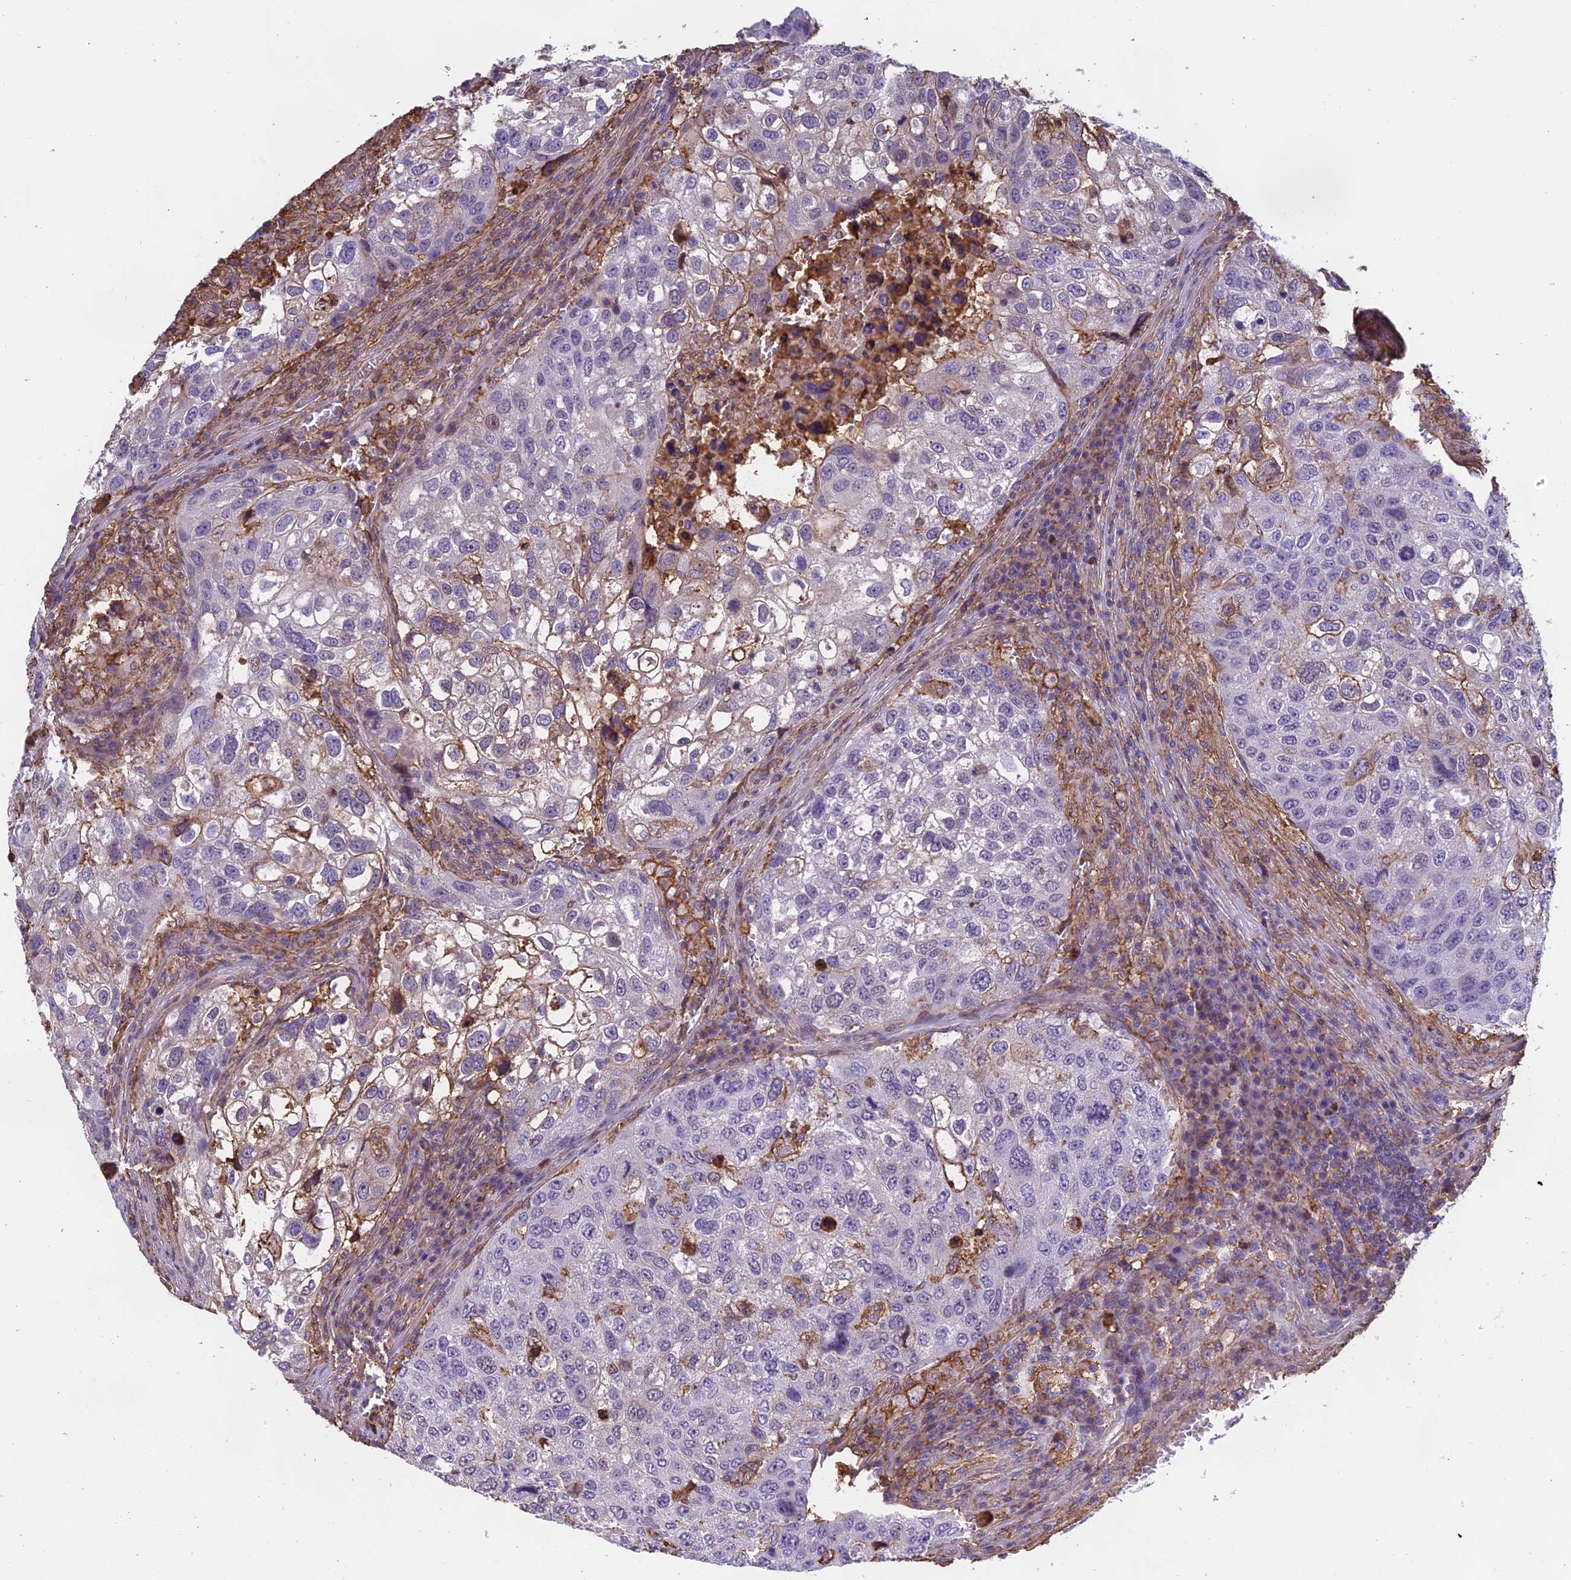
{"staining": {"intensity": "weak", "quantity": "<25%", "location": "cytoplasmic/membranous"}, "tissue": "urothelial cancer", "cell_type": "Tumor cells", "image_type": "cancer", "snomed": [{"axis": "morphology", "description": "Urothelial carcinoma, High grade"}, {"axis": "topography", "description": "Lymph node"}, {"axis": "topography", "description": "Urinary bladder"}], "caption": "High-grade urothelial carcinoma was stained to show a protein in brown. There is no significant expression in tumor cells. (DAB immunohistochemistry (IHC) with hematoxylin counter stain).", "gene": "TMEM255B", "patient": {"sex": "male", "age": 51}}